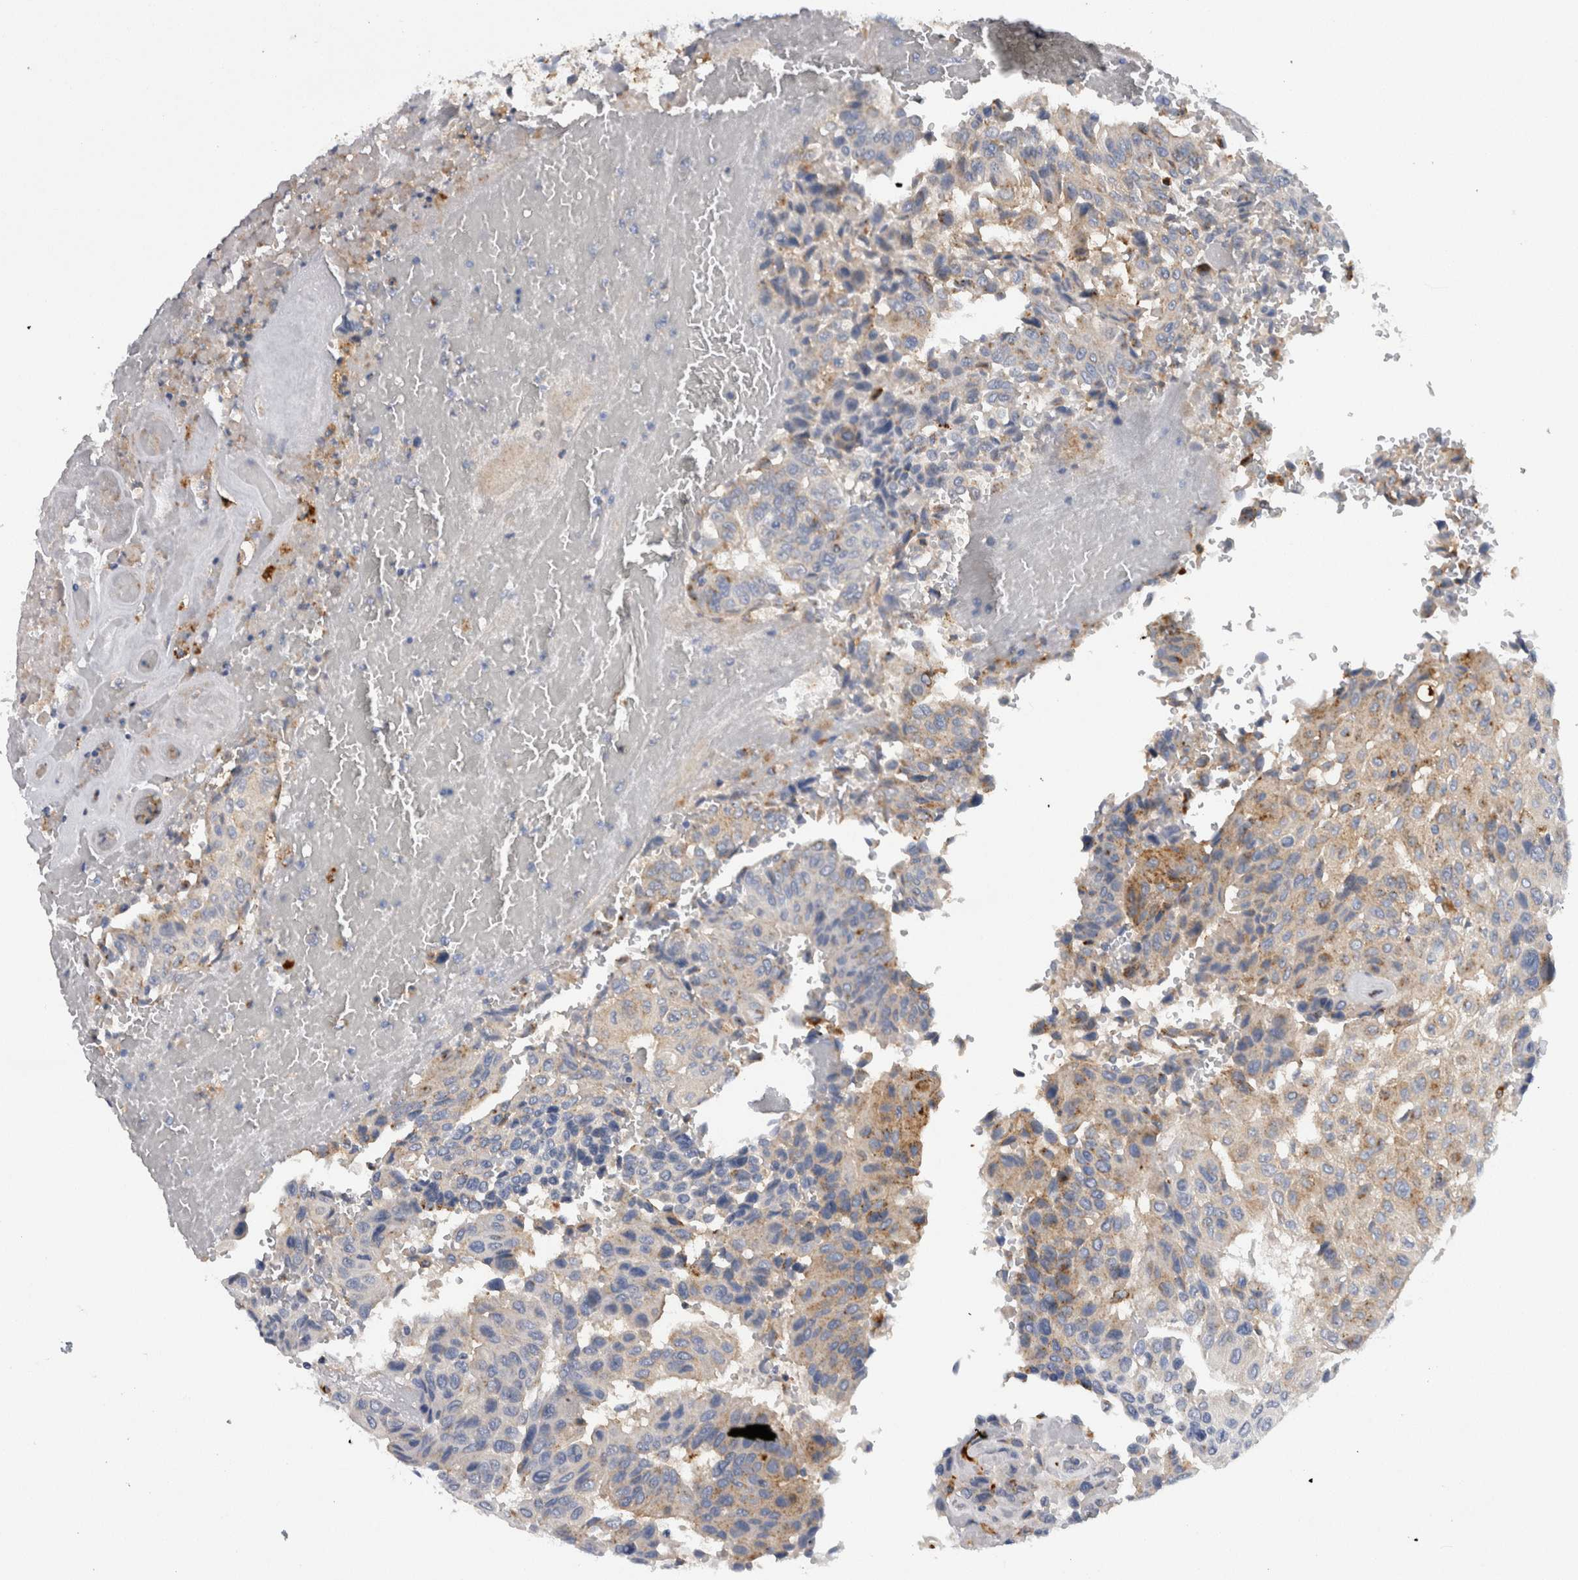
{"staining": {"intensity": "weak", "quantity": "25%-75%", "location": "cytoplasmic/membranous"}, "tissue": "urothelial cancer", "cell_type": "Tumor cells", "image_type": "cancer", "snomed": [{"axis": "morphology", "description": "Urothelial carcinoma, High grade"}, {"axis": "topography", "description": "Urinary bladder"}], "caption": "An image of urothelial cancer stained for a protein reveals weak cytoplasmic/membranous brown staining in tumor cells. Immunohistochemistry (ihc) stains the protein in brown and the nuclei are stained blue.", "gene": "CD63", "patient": {"sex": "male", "age": 66}}